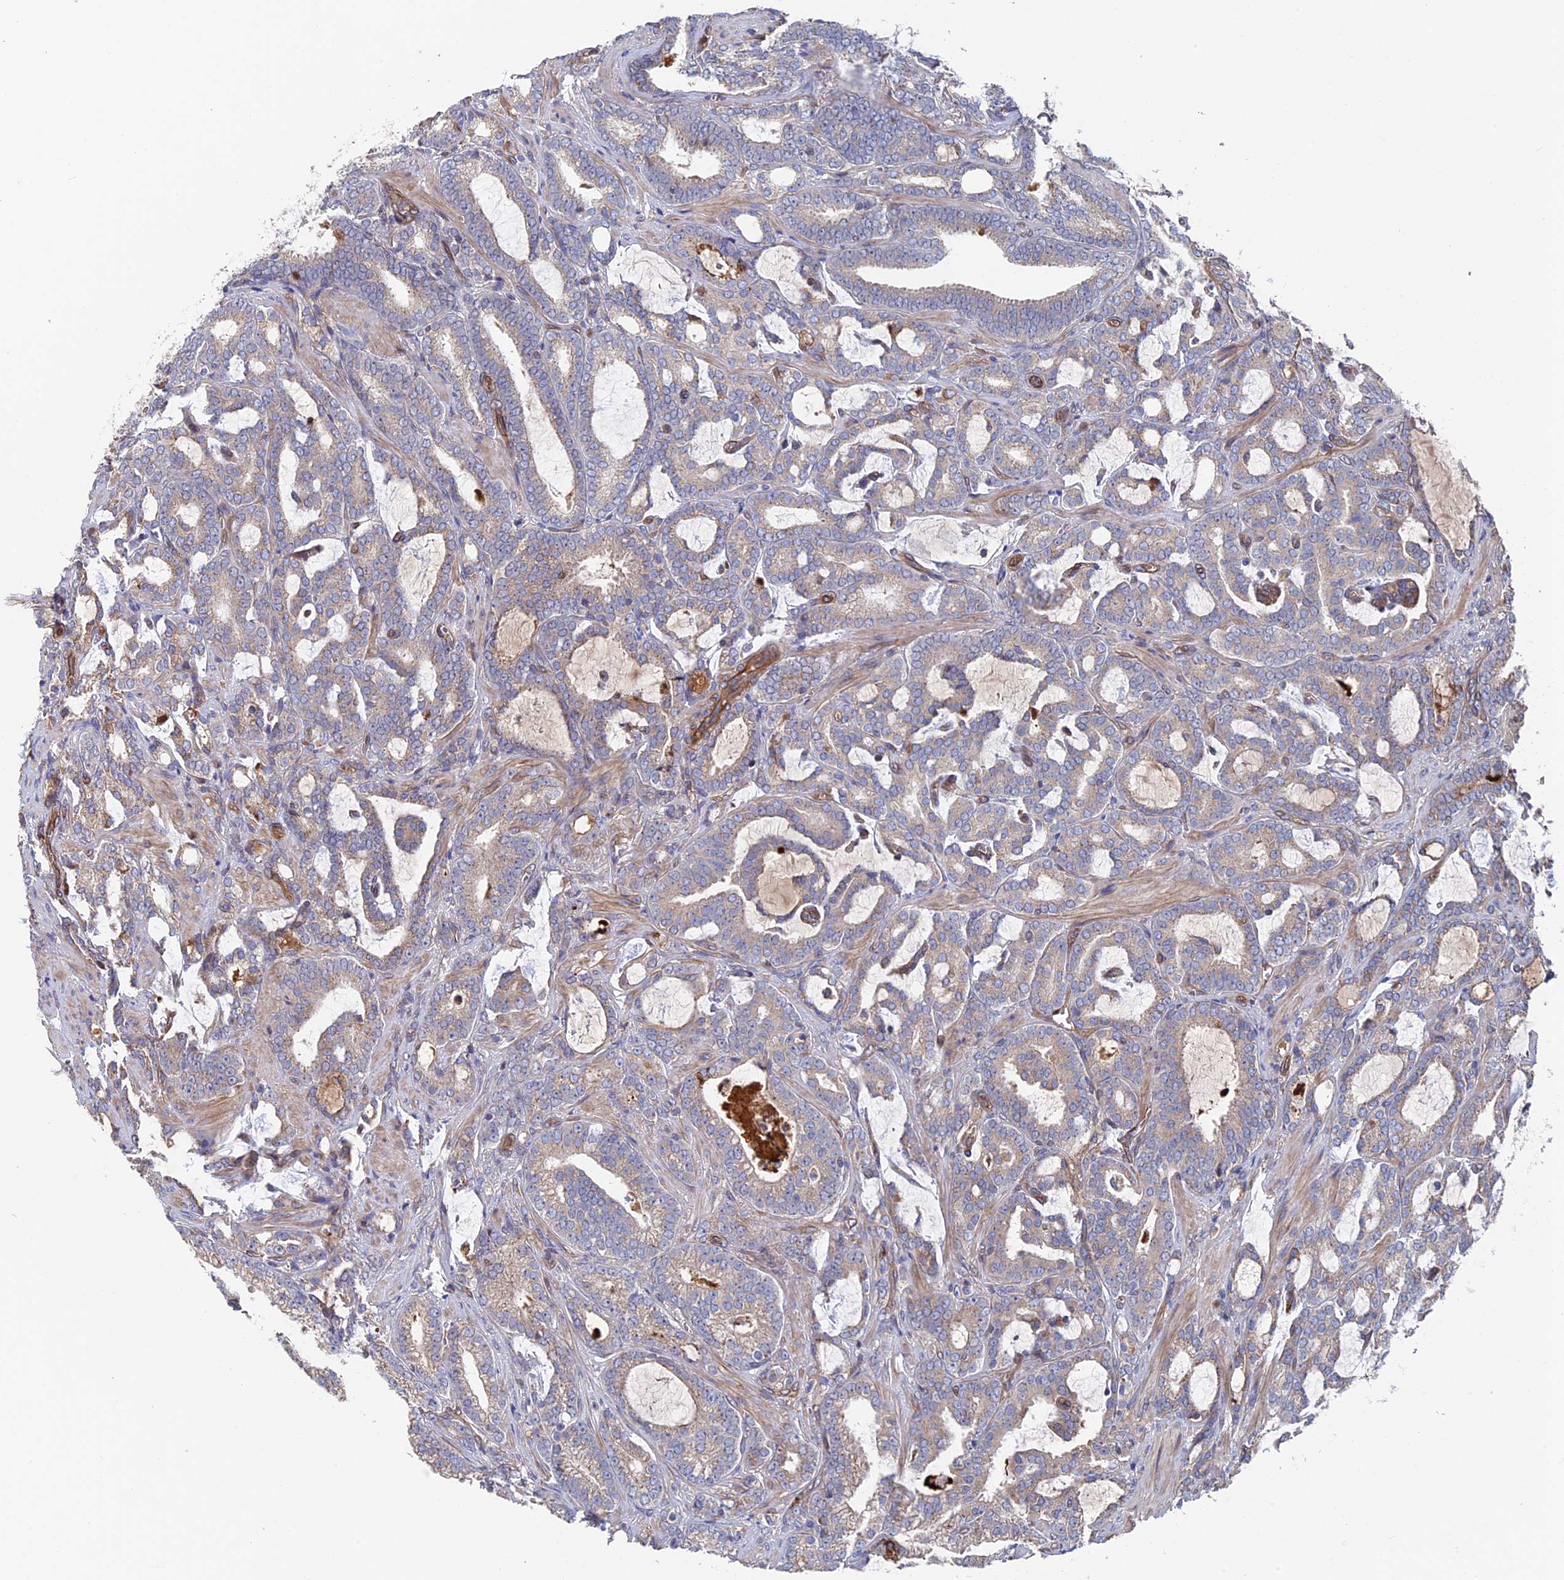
{"staining": {"intensity": "negative", "quantity": "none", "location": "none"}, "tissue": "prostate cancer", "cell_type": "Tumor cells", "image_type": "cancer", "snomed": [{"axis": "morphology", "description": "Adenocarcinoma, High grade"}, {"axis": "topography", "description": "Prostate and seminal vesicle, NOS"}], "caption": "The immunohistochemistry (IHC) photomicrograph has no significant expression in tumor cells of prostate high-grade adenocarcinoma tissue.", "gene": "RPUSD1", "patient": {"sex": "male", "age": 67}}